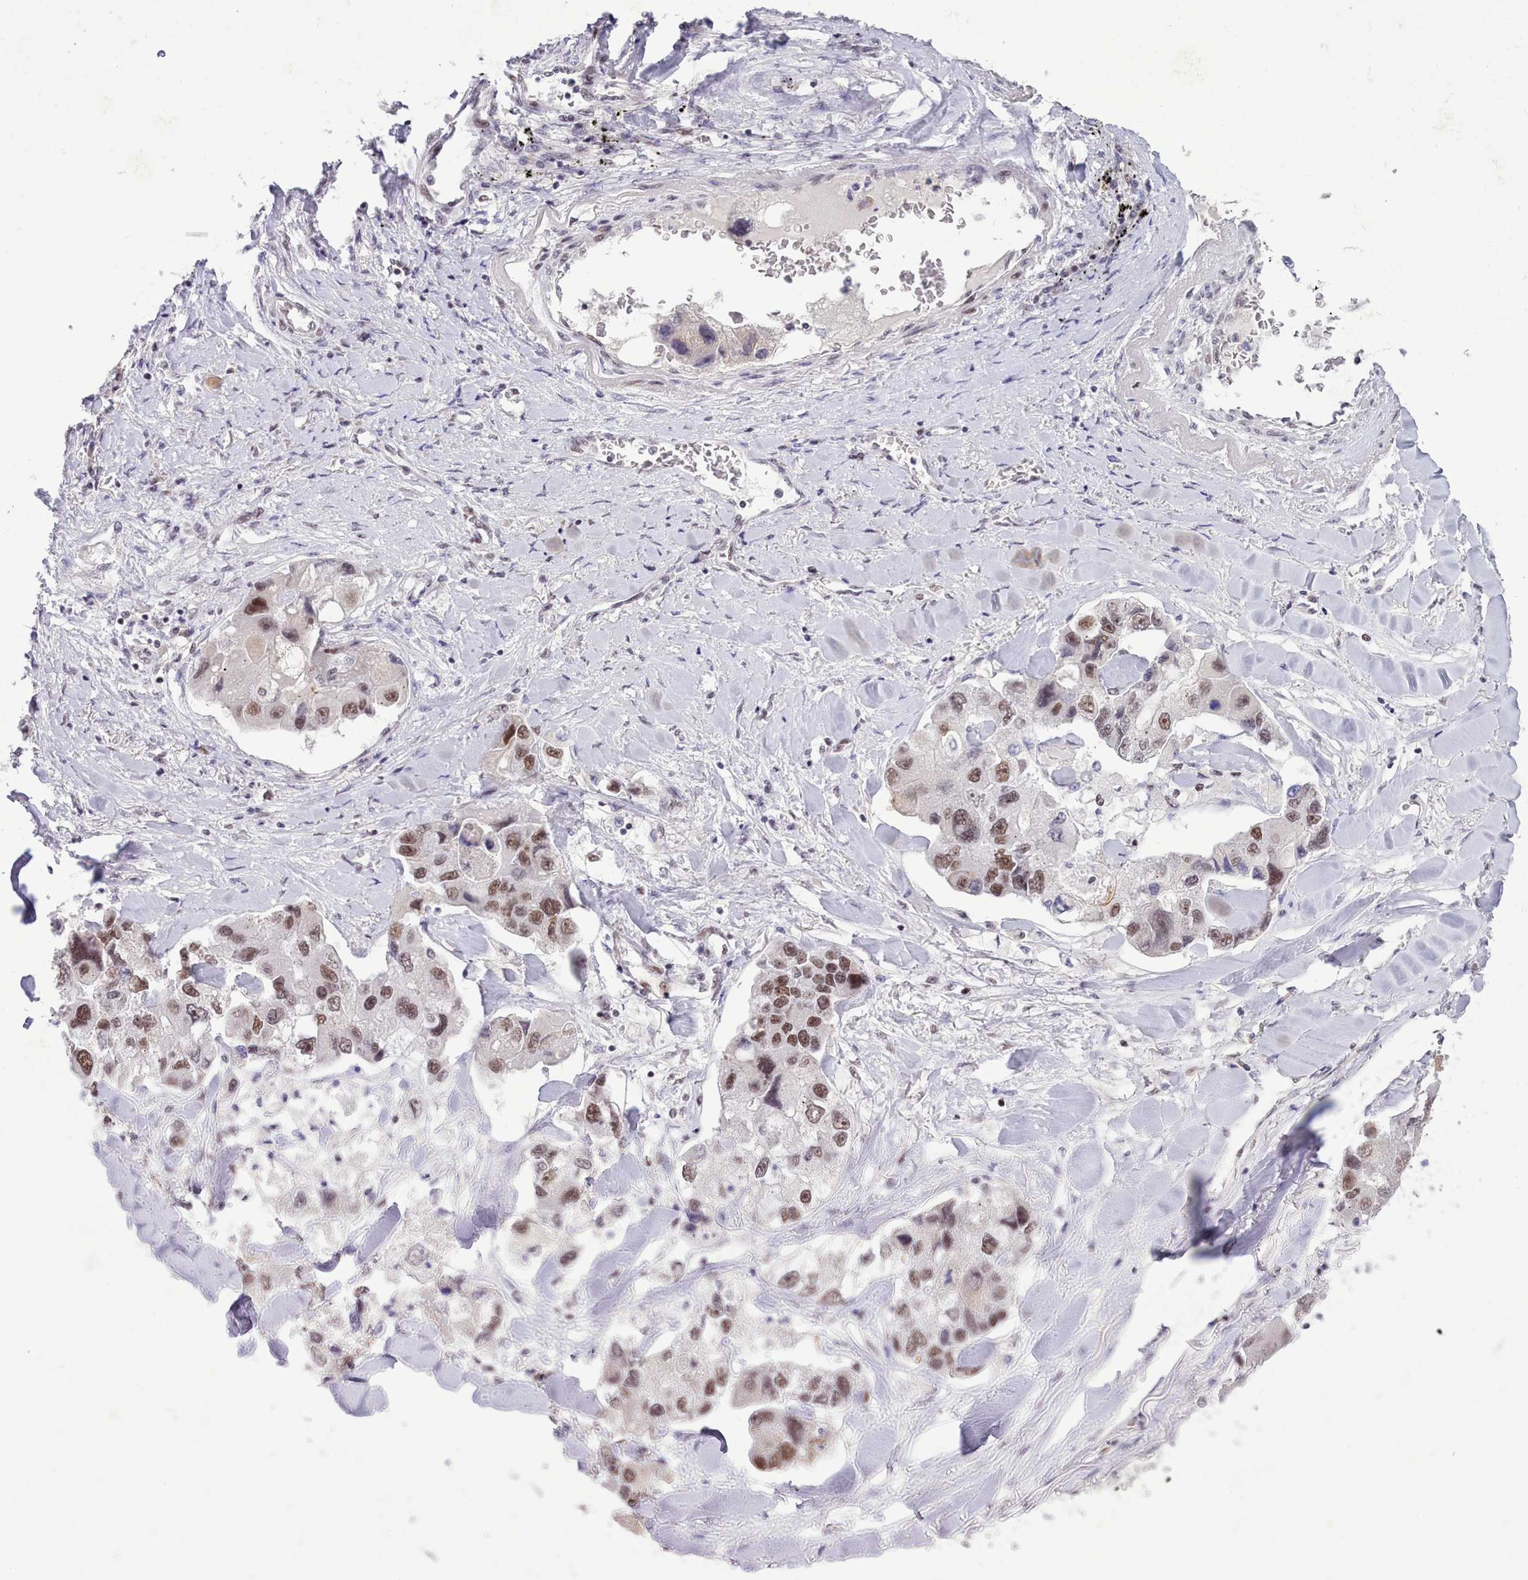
{"staining": {"intensity": "moderate", "quantity": ">75%", "location": "nuclear"}, "tissue": "lung cancer", "cell_type": "Tumor cells", "image_type": "cancer", "snomed": [{"axis": "morphology", "description": "Adenocarcinoma, NOS"}, {"axis": "topography", "description": "Lung"}], "caption": "A medium amount of moderate nuclear expression is present in about >75% of tumor cells in lung cancer tissue. Nuclei are stained in blue.", "gene": "RFX1", "patient": {"sex": "female", "age": 54}}